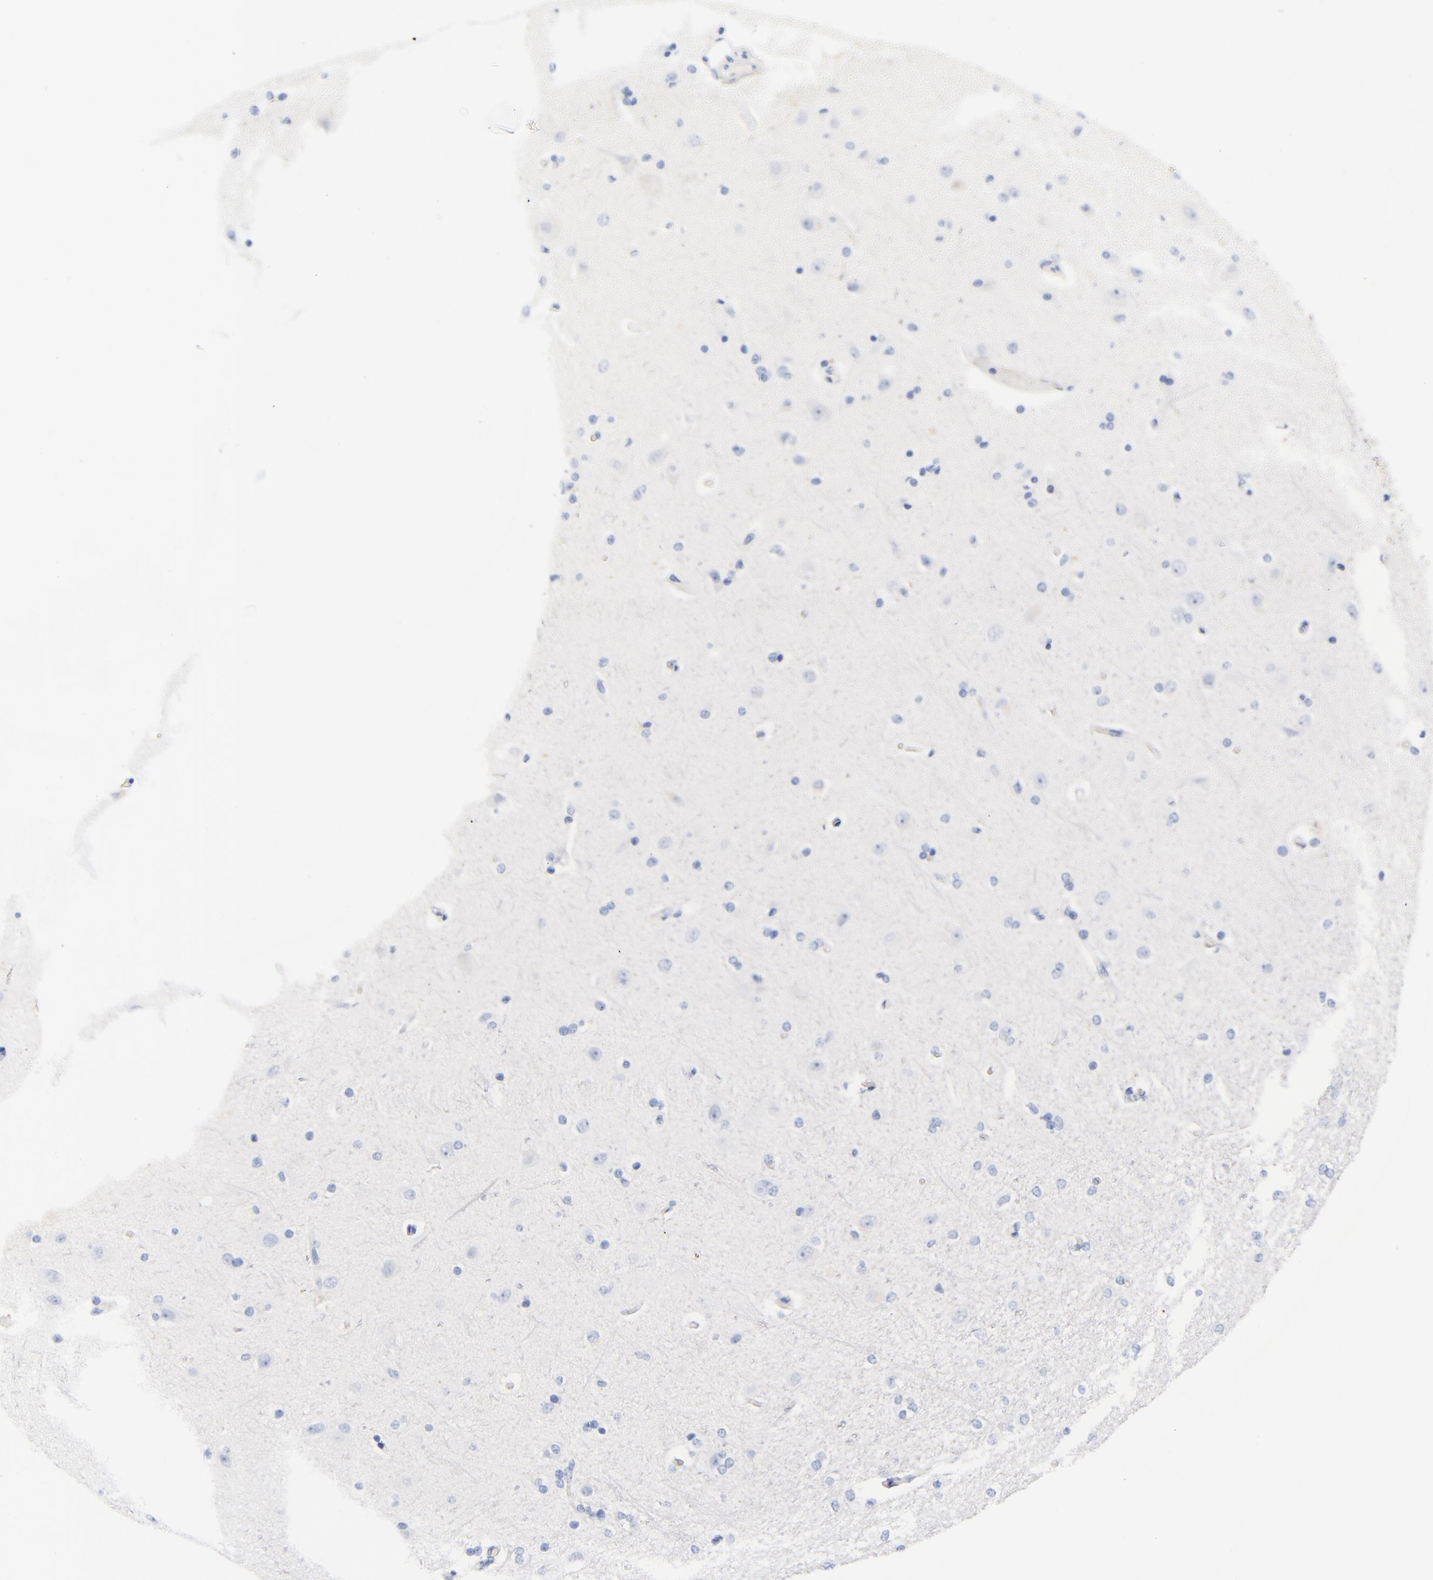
{"staining": {"intensity": "negative", "quantity": "none", "location": "none"}, "tissue": "cerebral cortex", "cell_type": "Endothelial cells", "image_type": "normal", "snomed": [{"axis": "morphology", "description": "Normal tissue, NOS"}, {"axis": "topography", "description": "Cerebral cortex"}], "caption": "IHC micrograph of normal cerebral cortex: cerebral cortex stained with DAB (3,3'-diaminobenzidine) shows no significant protein staining in endothelial cells.", "gene": "MCM7", "patient": {"sex": "female", "age": 54}}